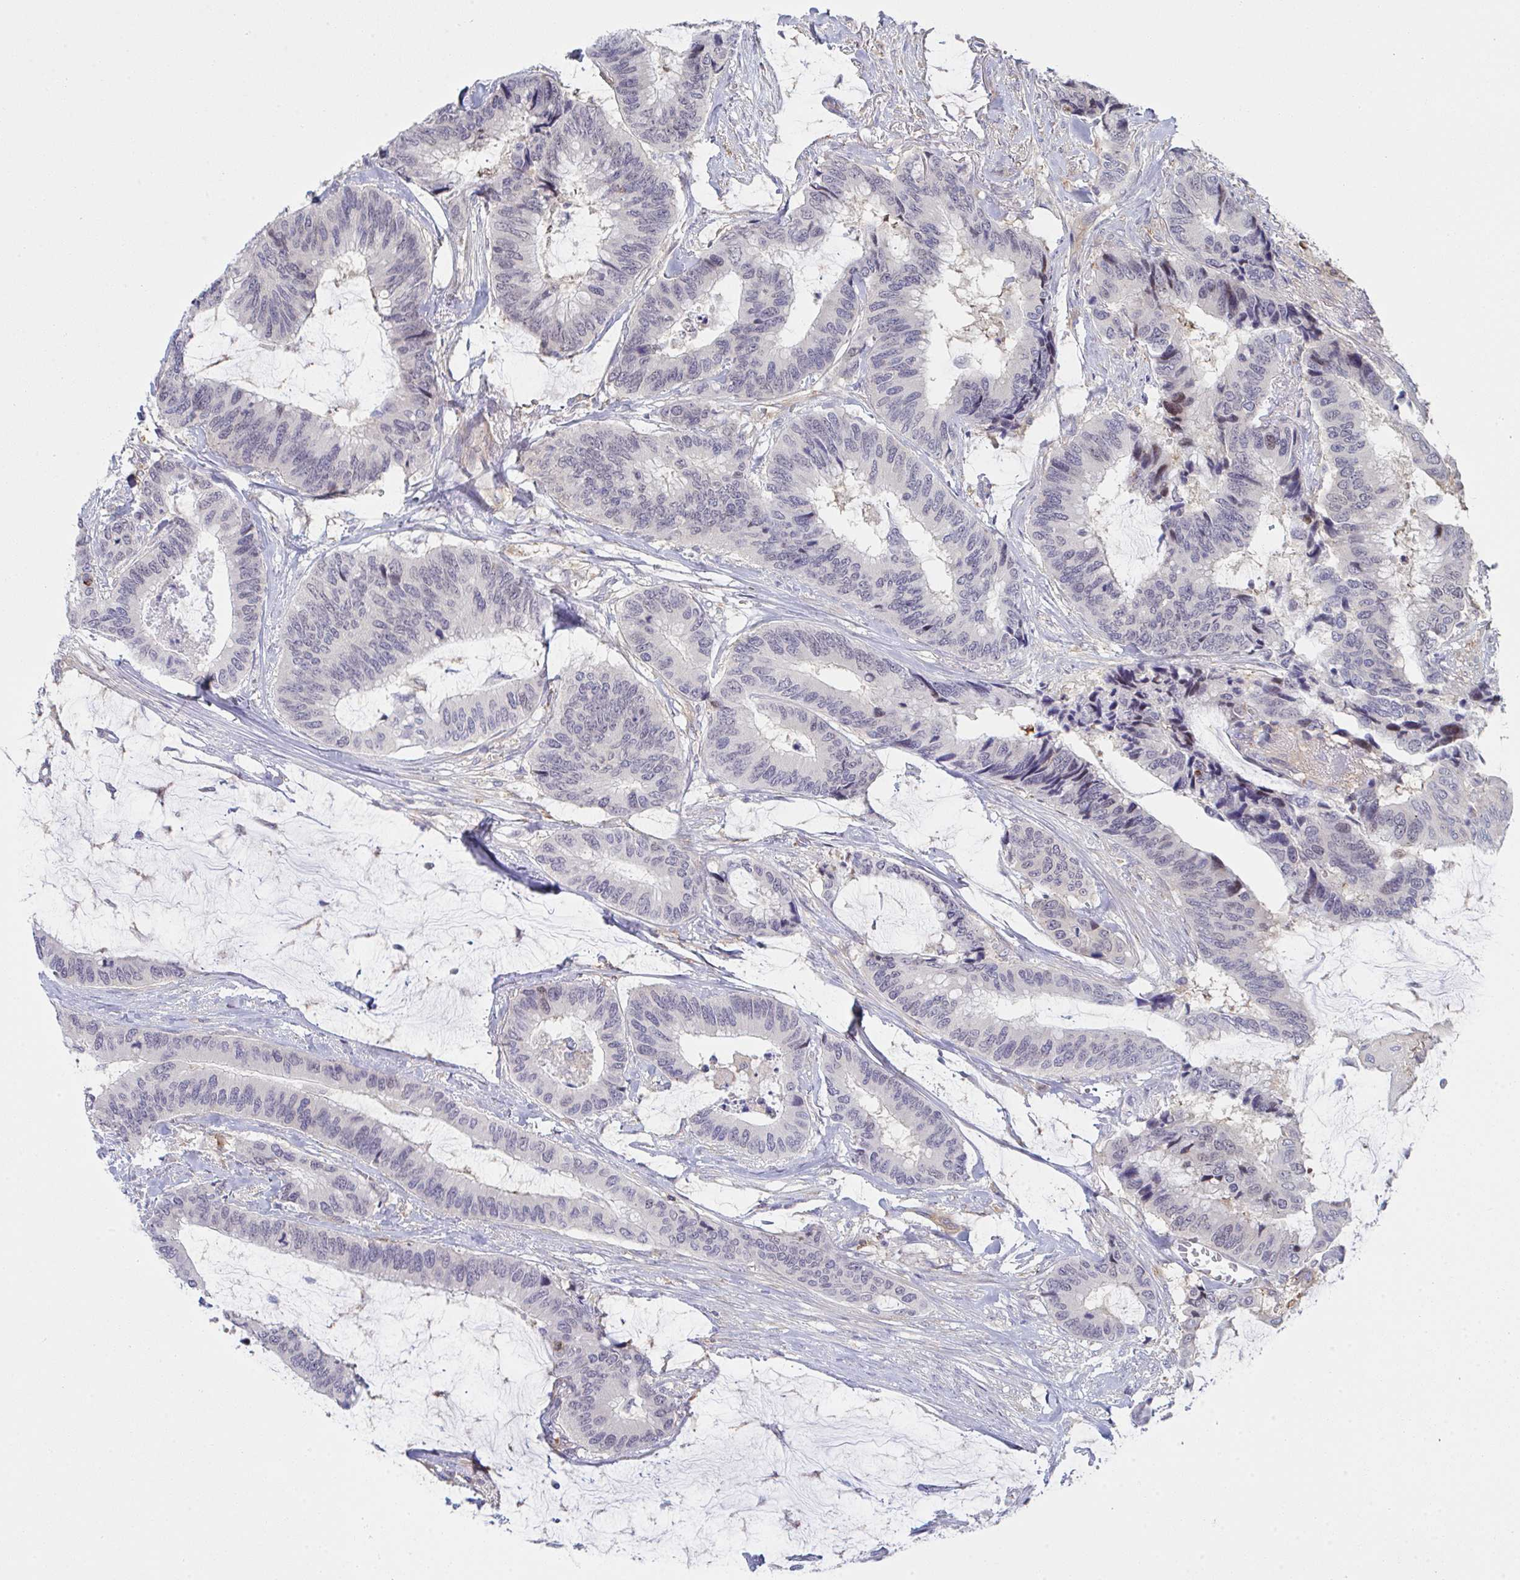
{"staining": {"intensity": "negative", "quantity": "none", "location": "none"}, "tissue": "colorectal cancer", "cell_type": "Tumor cells", "image_type": "cancer", "snomed": [{"axis": "morphology", "description": "Adenocarcinoma, NOS"}, {"axis": "topography", "description": "Rectum"}], "caption": "Human colorectal cancer (adenocarcinoma) stained for a protein using immunohistochemistry (IHC) exhibits no expression in tumor cells.", "gene": "WNK1", "patient": {"sex": "female", "age": 59}}